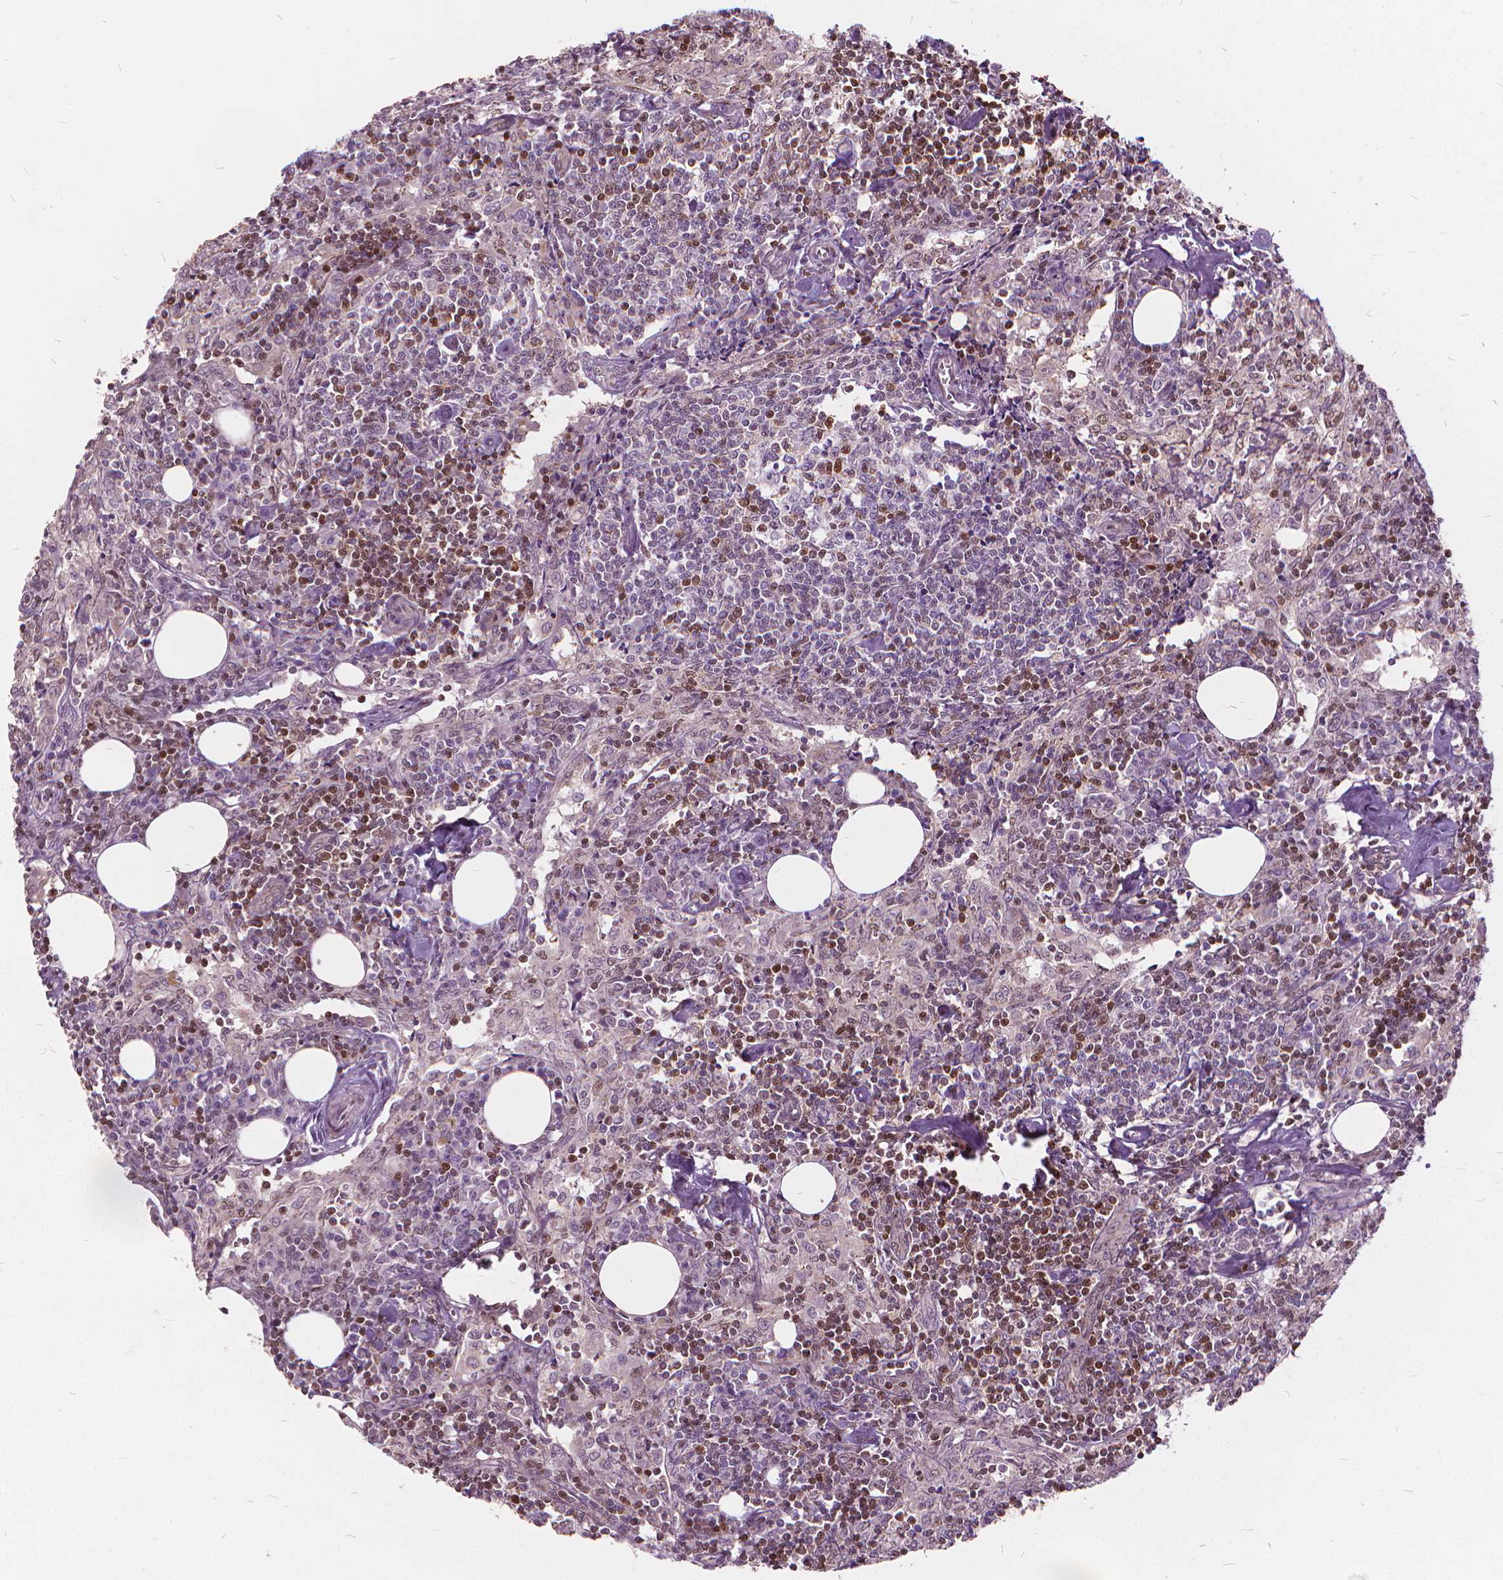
{"staining": {"intensity": "weak", "quantity": "25%-75%", "location": "nuclear"}, "tissue": "lymph node", "cell_type": "Germinal center cells", "image_type": "normal", "snomed": [{"axis": "morphology", "description": "Normal tissue, NOS"}, {"axis": "topography", "description": "Lymph node"}], "caption": "There is low levels of weak nuclear expression in germinal center cells of normal lymph node, as demonstrated by immunohistochemical staining (brown color).", "gene": "STAT5B", "patient": {"sex": "male", "age": 55}}